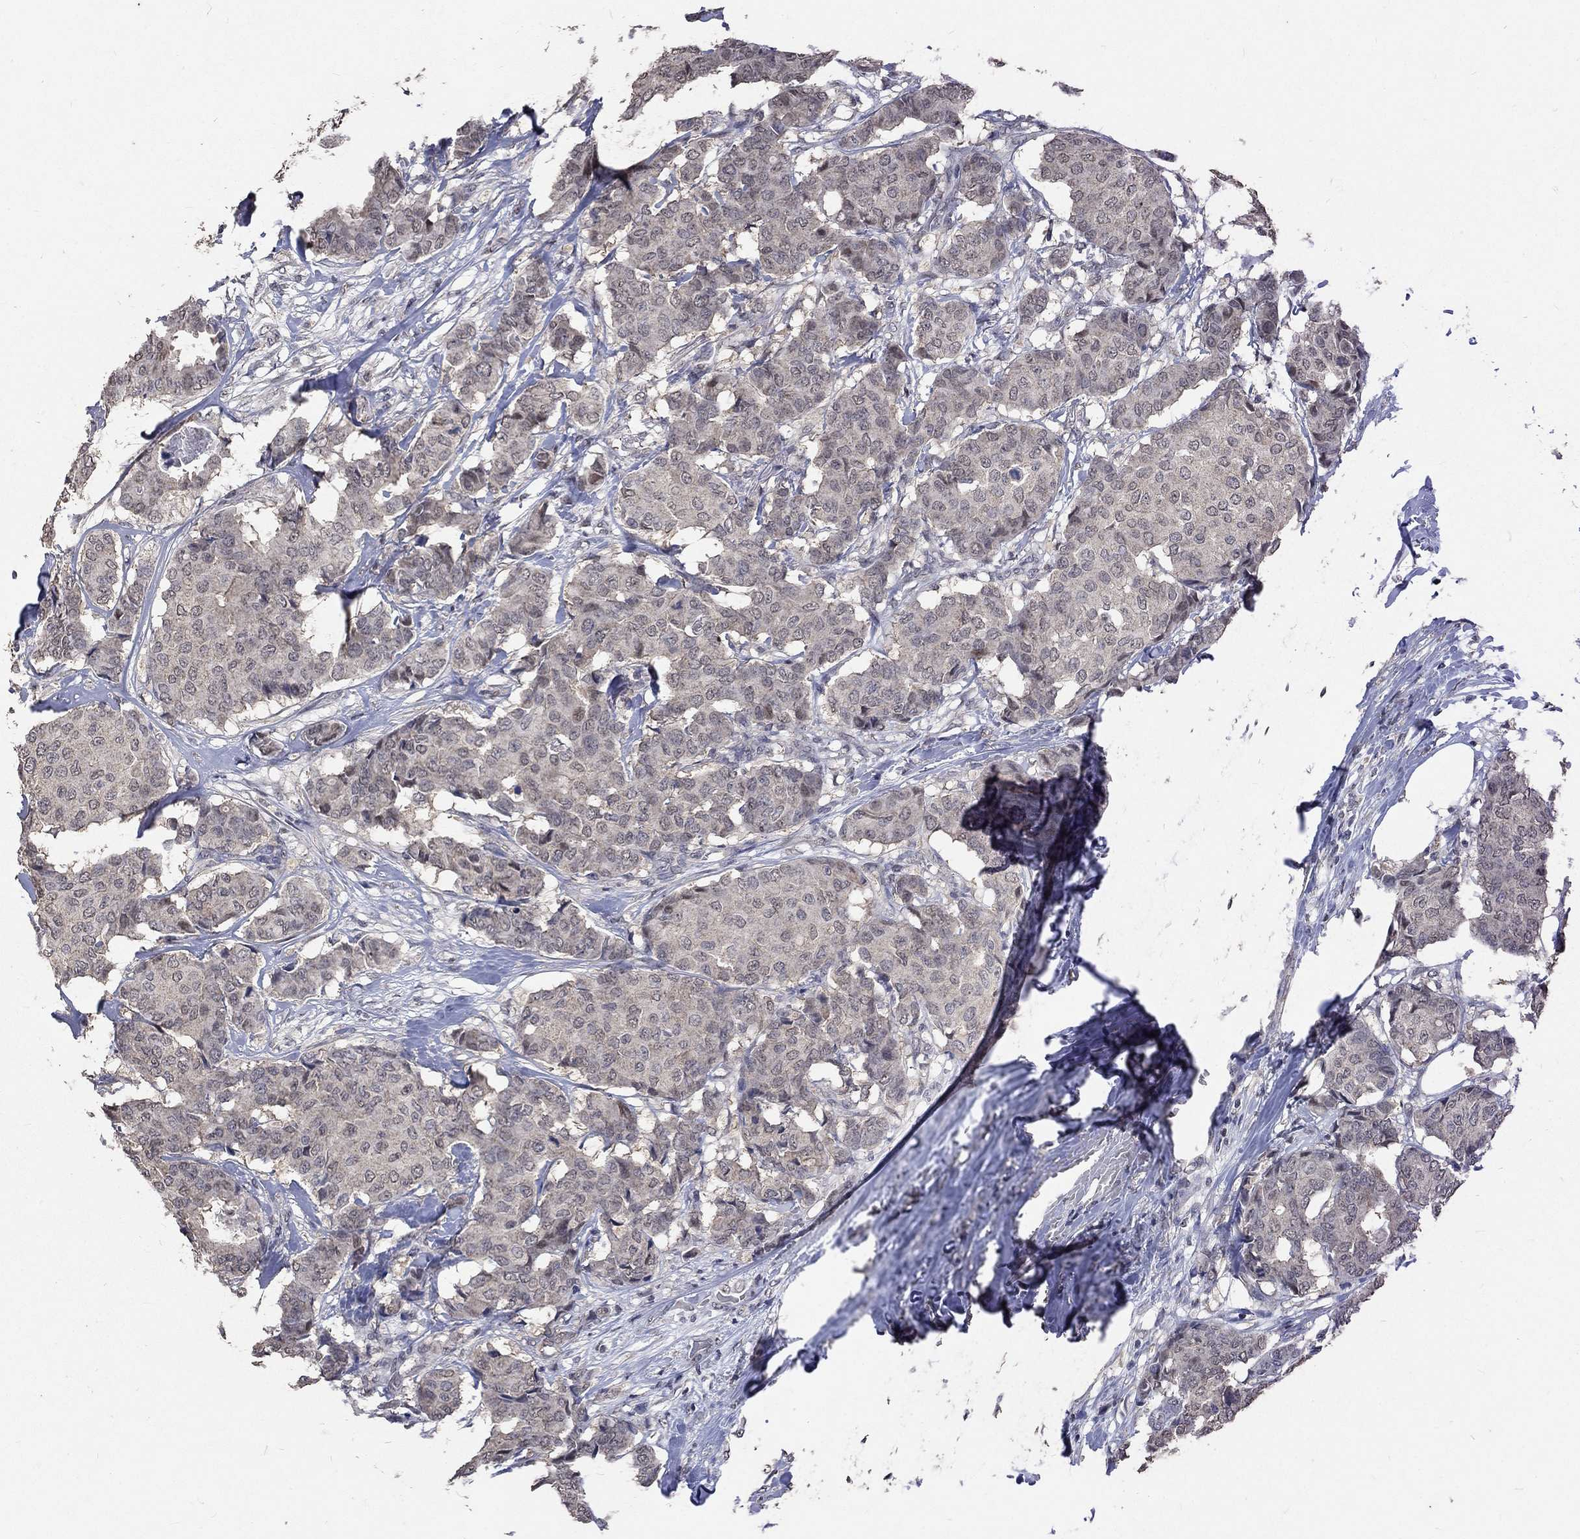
{"staining": {"intensity": "negative", "quantity": "none", "location": "none"}, "tissue": "breast cancer", "cell_type": "Tumor cells", "image_type": "cancer", "snomed": [{"axis": "morphology", "description": "Duct carcinoma"}, {"axis": "topography", "description": "Breast"}], "caption": "Tumor cells are negative for protein expression in human breast cancer.", "gene": "SPATA33", "patient": {"sex": "female", "age": 75}}